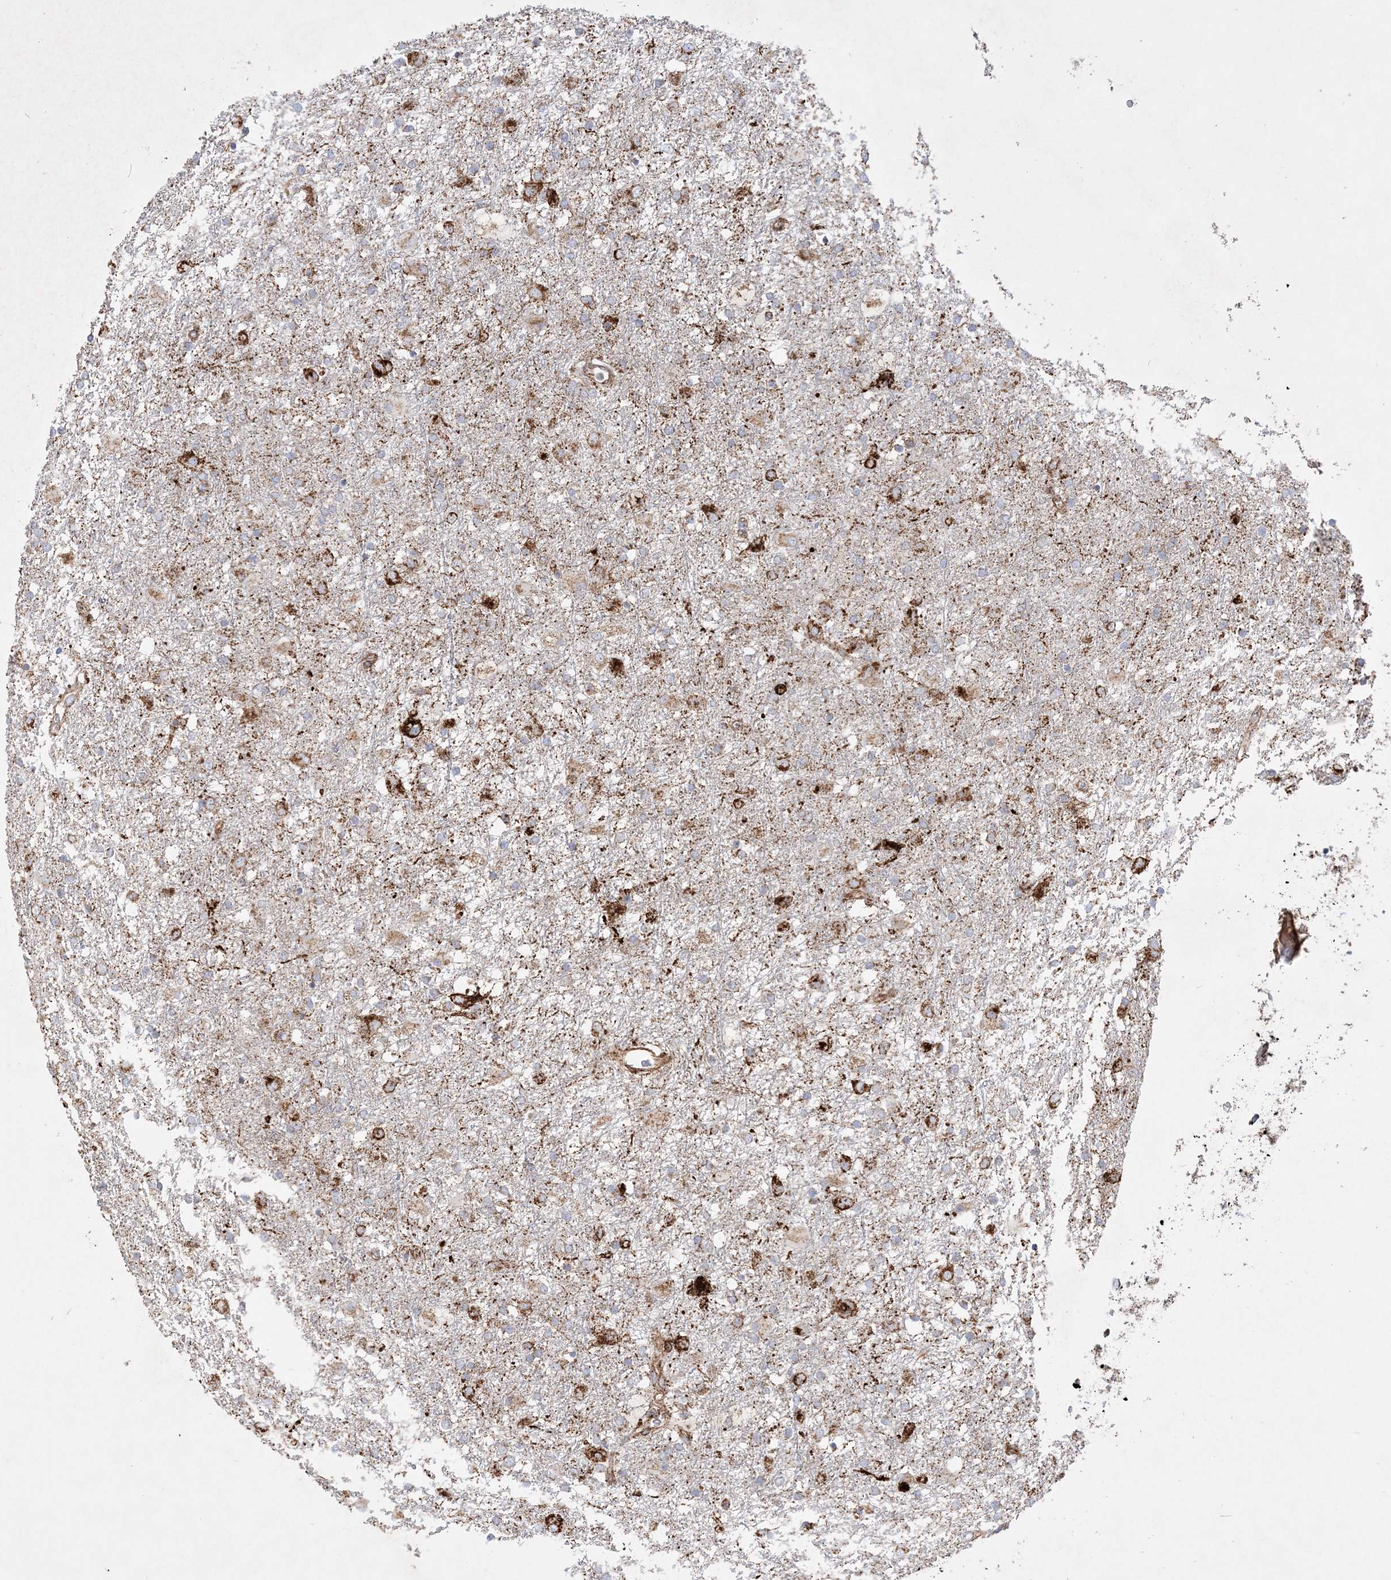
{"staining": {"intensity": "strong", "quantity": "25%-75%", "location": "cytoplasmic/membranous"}, "tissue": "glioma", "cell_type": "Tumor cells", "image_type": "cancer", "snomed": [{"axis": "morphology", "description": "Glioma, malignant, Low grade"}, {"axis": "topography", "description": "Brain"}], "caption": "Protein staining by immunohistochemistry (IHC) reveals strong cytoplasmic/membranous expression in about 25%-75% of tumor cells in glioma. The protein of interest is stained brown, and the nuclei are stained in blue (DAB IHC with brightfield microscopy, high magnification).", "gene": "NDUFAF3", "patient": {"sex": "male", "age": 65}}